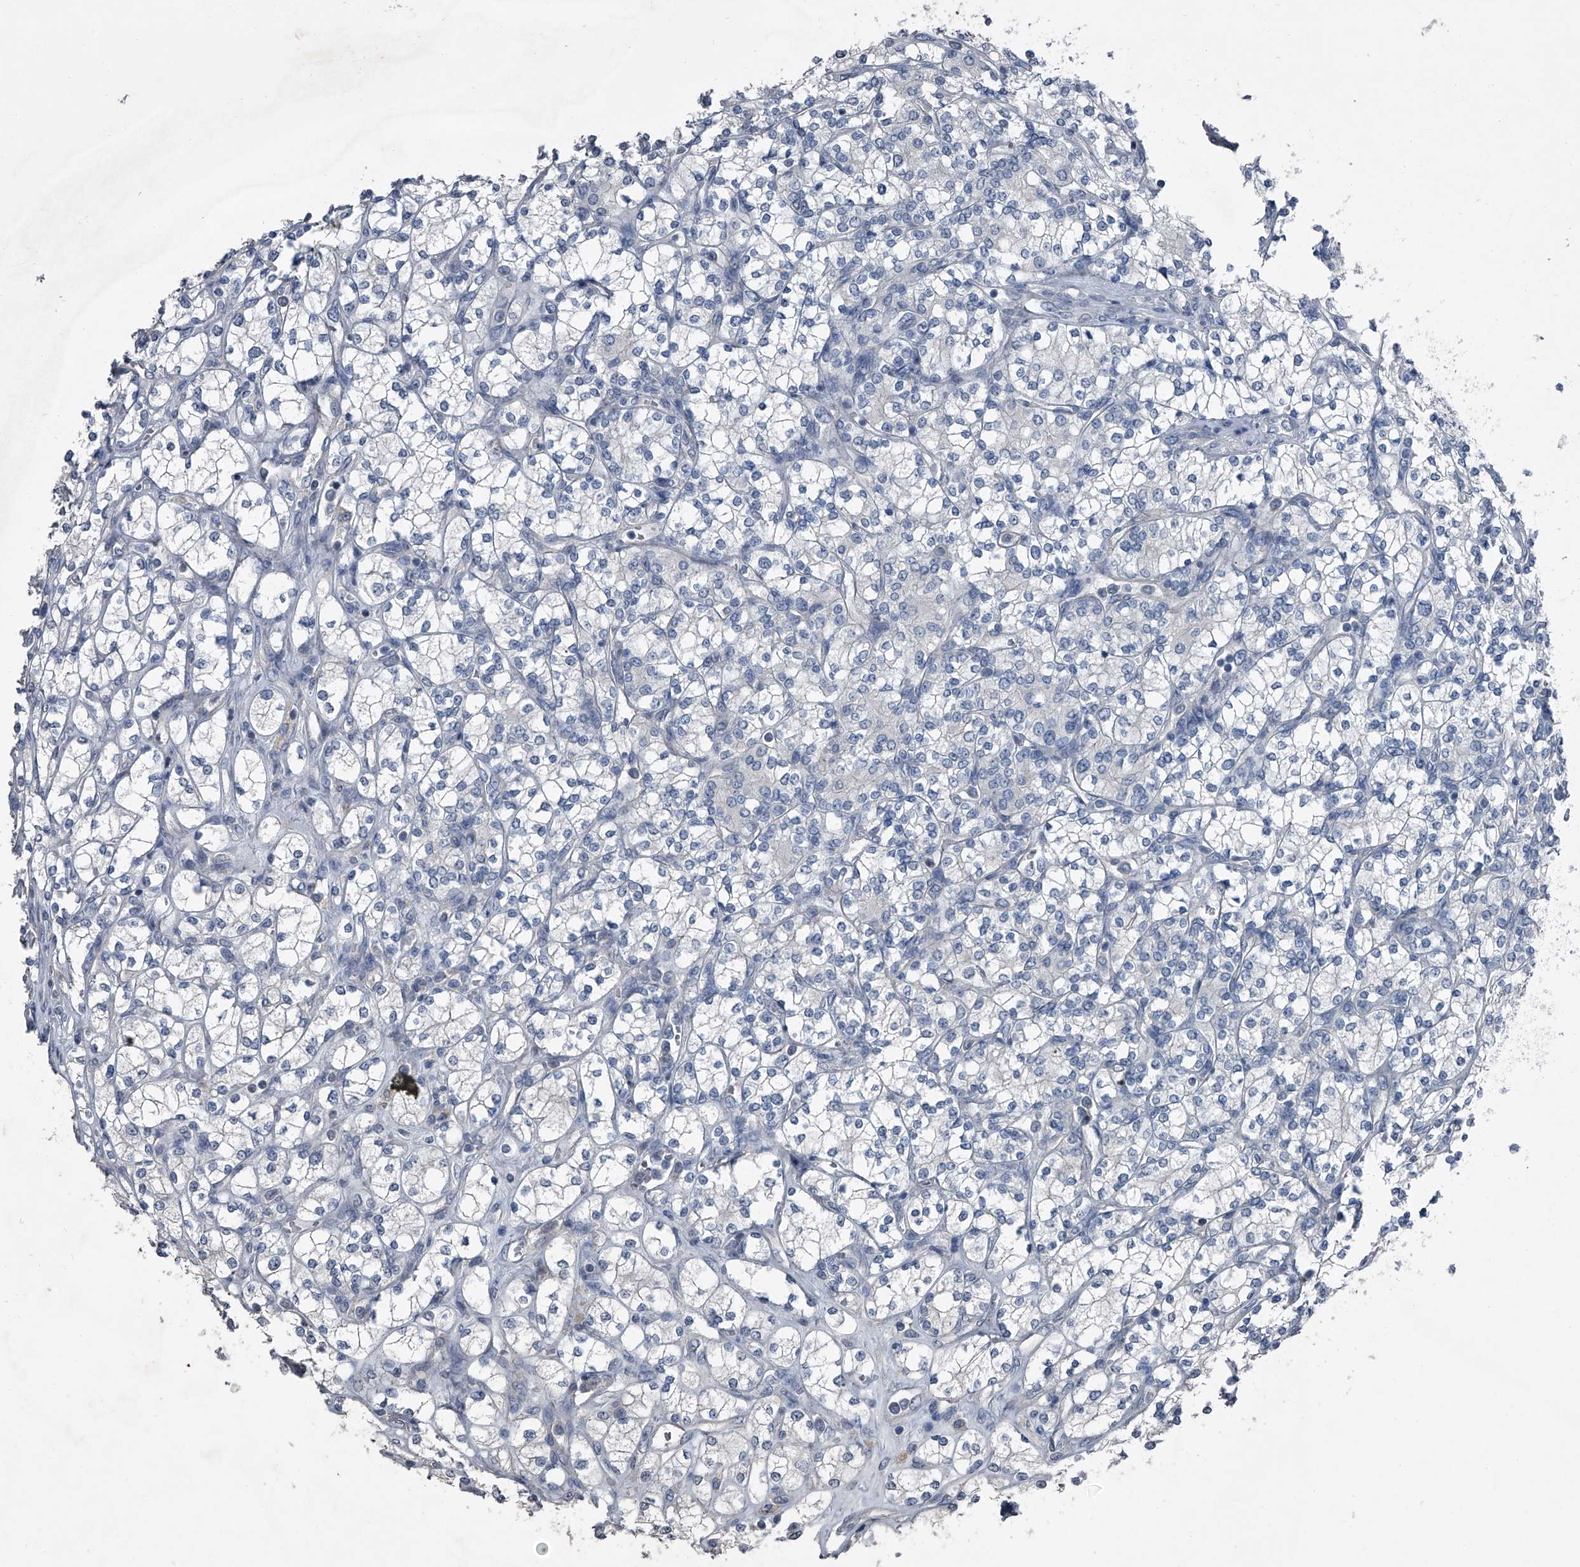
{"staining": {"intensity": "negative", "quantity": "none", "location": "none"}, "tissue": "renal cancer", "cell_type": "Tumor cells", "image_type": "cancer", "snomed": [{"axis": "morphology", "description": "Adenocarcinoma, NOS"}, {"axis": "topography", "description": "Kidney"}], "caption": "Immunohistochemistry (IHC) photomicrograph of neoplastic tissue: human renal cancer stained with DAB exhibits no significant protein staining in tumor cells. (DAB (3,3'-diaminobenzidine) IHC, high magnification).", "gene": "HEPHL1", "patient": {"sex": "male", "age": 77}}